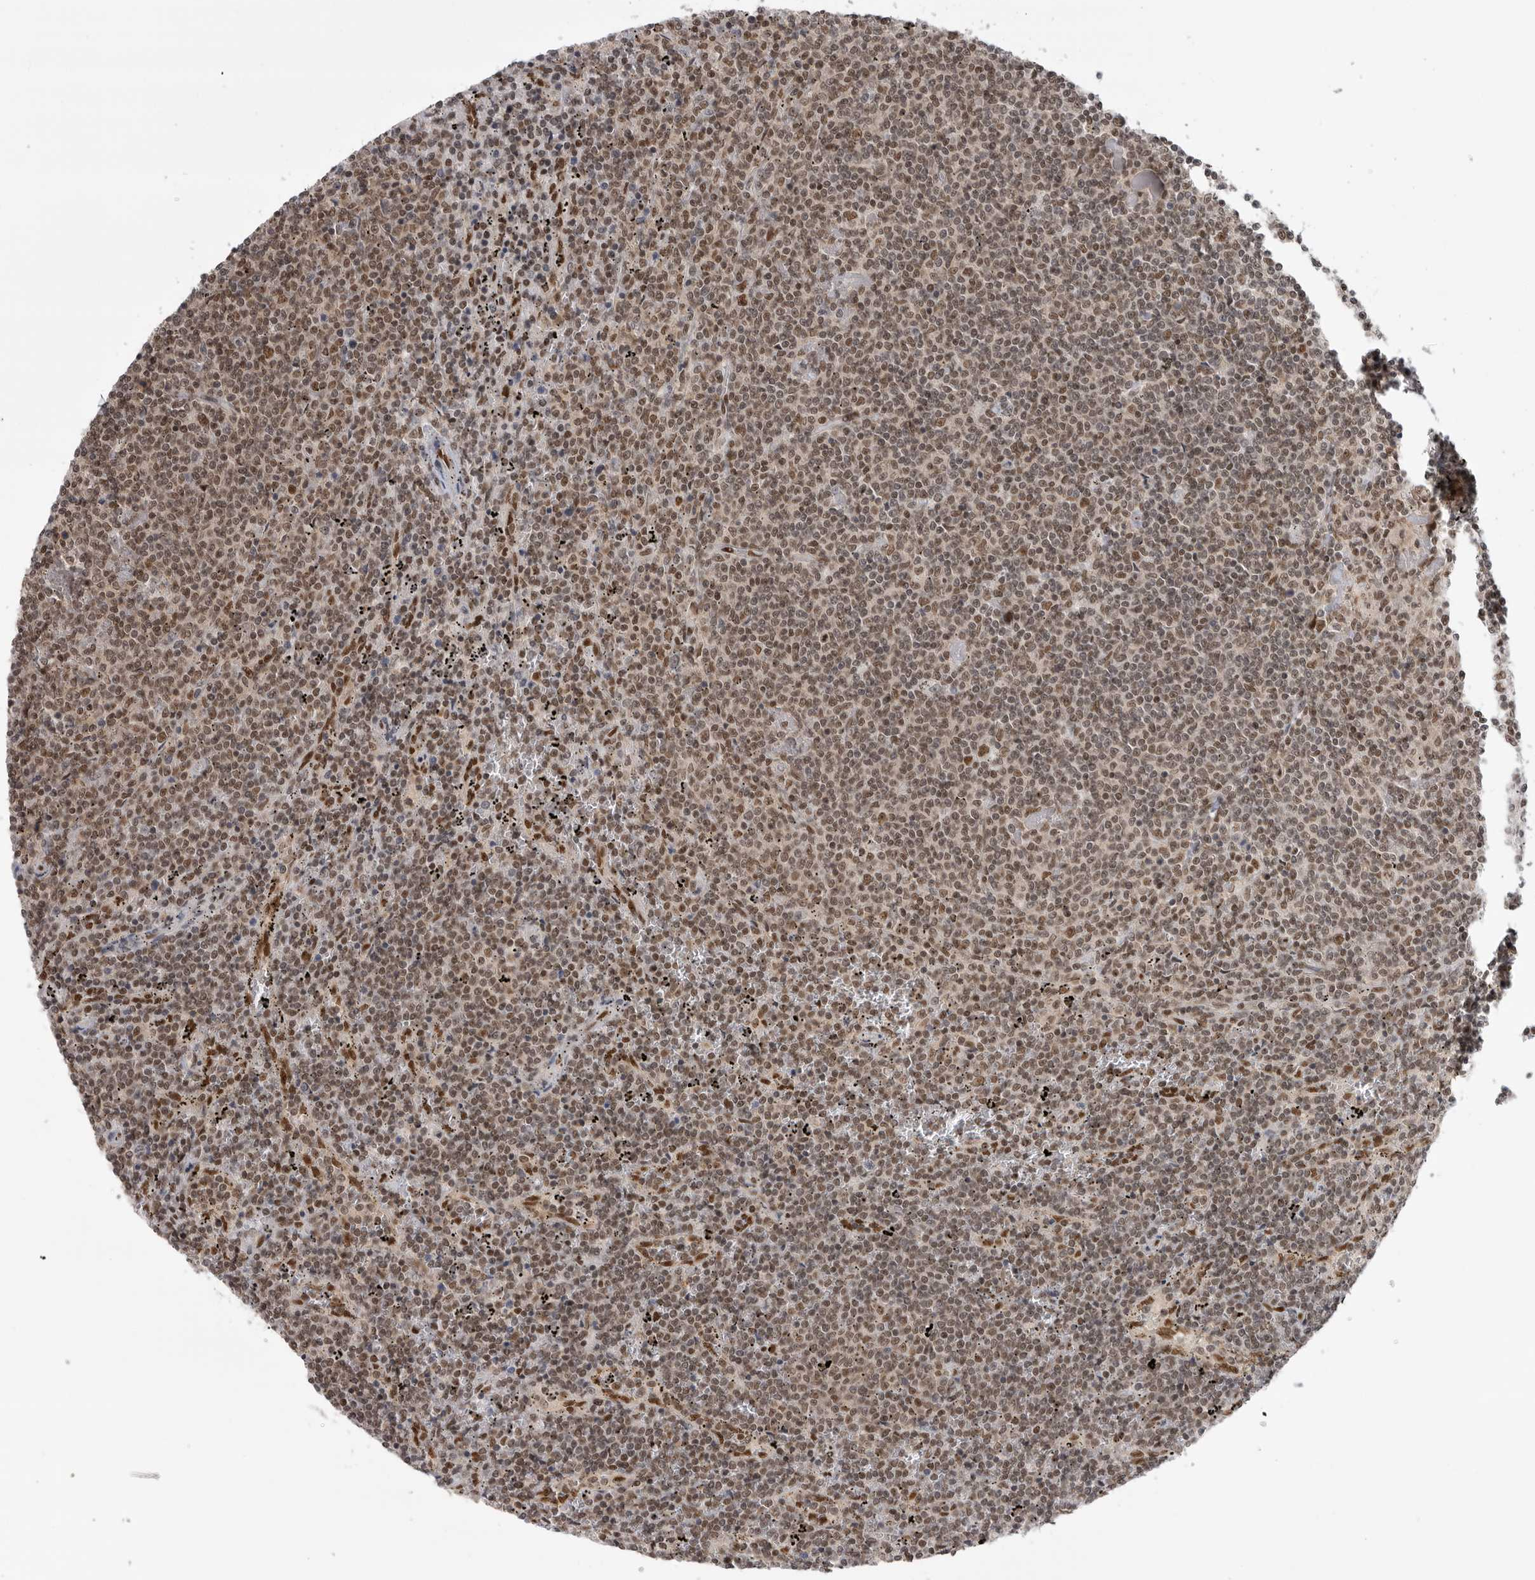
{"staining": {"intensity": "moderate", "quantity": ">75%", "location": "nuclear"}, "tissue": "lymphoma", "cell_type": "Tumor cells", "image_type": "cancer", "snomed": [{"axis": "morphology", "description": "Malignant lymphoma, non-Hodgkin's type, Low grade"}, {"axis": "topography", "description": "Spleen"}], "caption": "The micrograph demonstrates immunohistochemical staining of malignant lymphoma, non-Hodgkin's type (low-grade). There is moderate nuclear expression is seen in about >75% of tumor cells.", "gene": "ZNF830", "patient": {"sex": "female", "age": 50}}